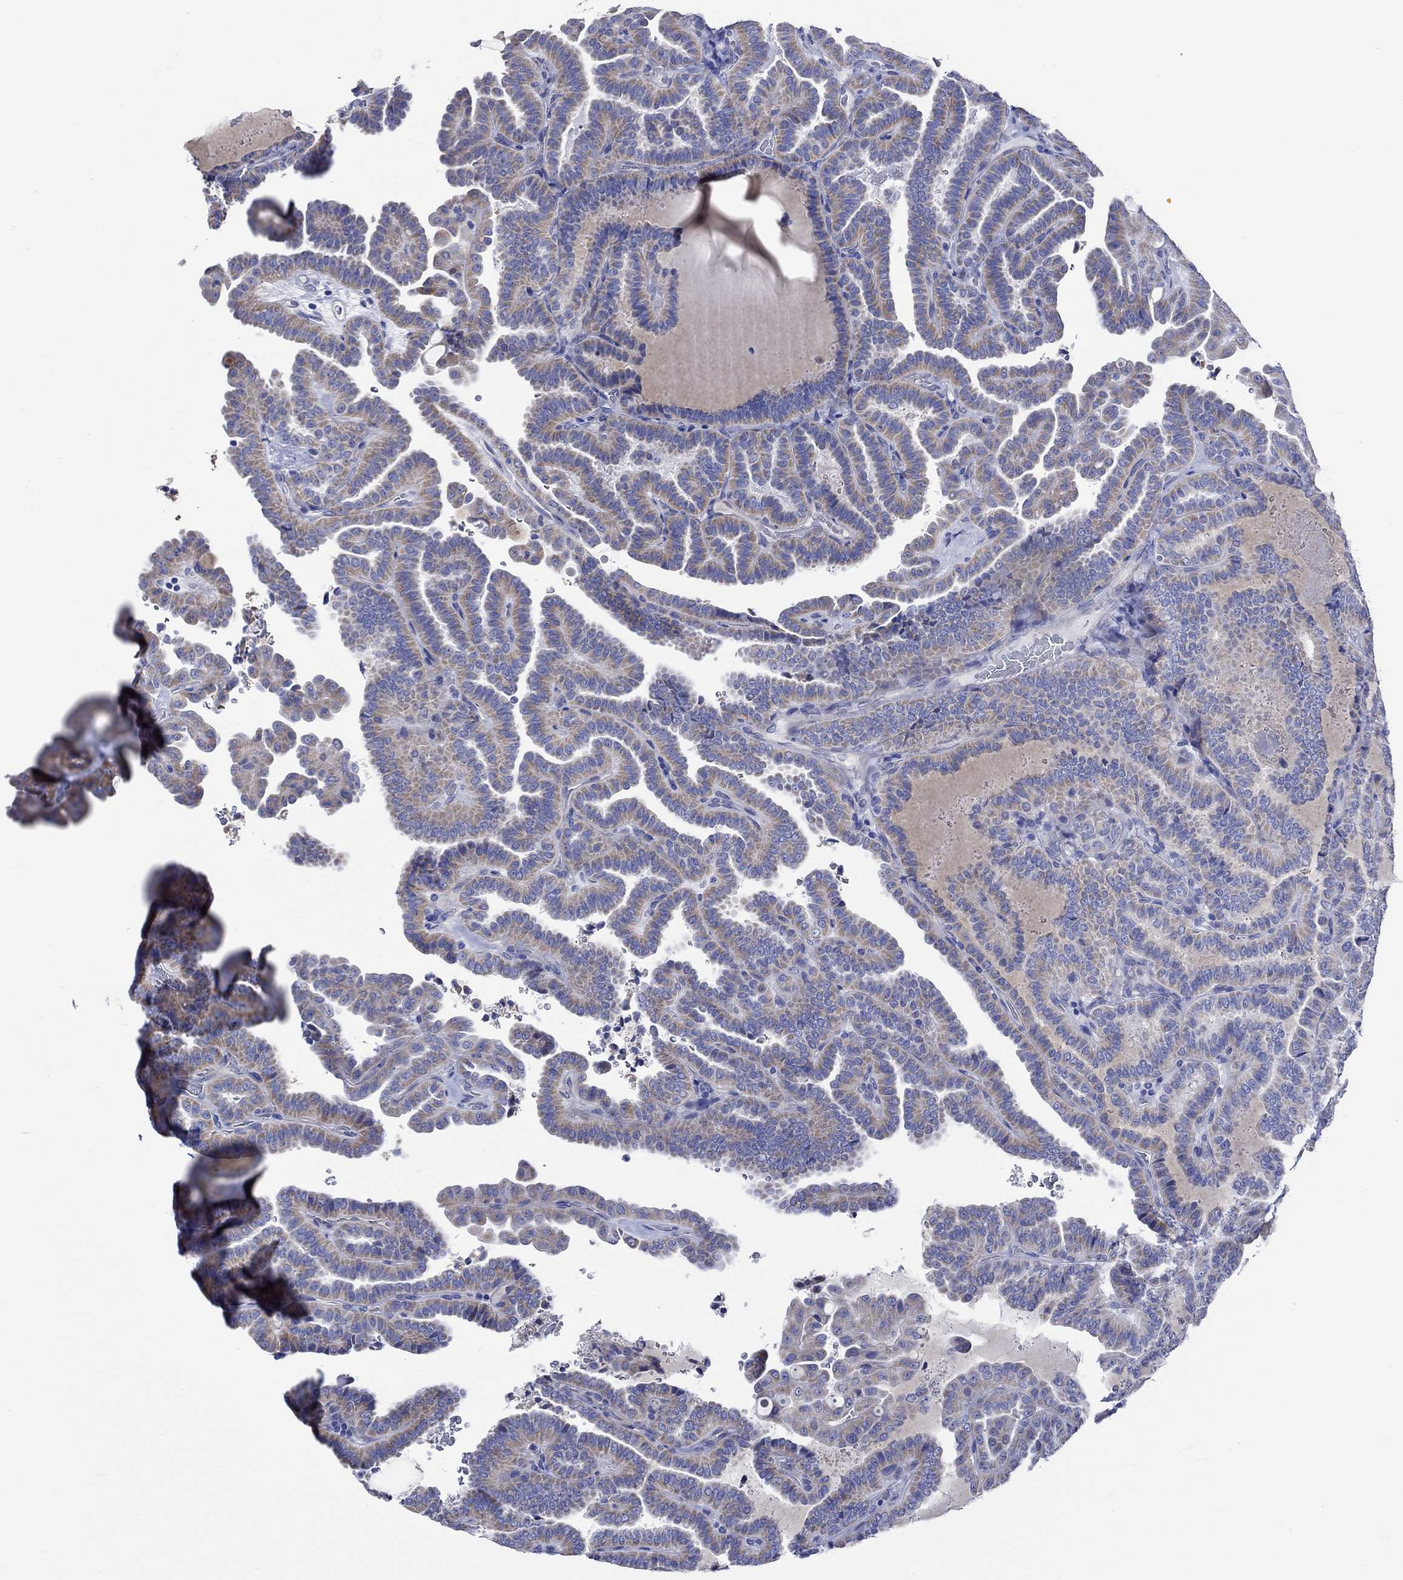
{"staining": {"intensity": "moderate", "quantity": "25%-75%", "location": "cytoplasmic/membranous"}, "tissue": "thyroid cancer", "cell_type": "Tumor cells", "image_type": "cancer", "snomed": [{"axis": "morphology", "description": "Papillary adenocarcinoma, NOS"}, {"axis": "topography", "description": "Thyroid gland"}], "caption": "Protein positivity by IHC reveals moderate cytoplasmic/membranous expression in about 25%-75% of tumor cells in papillary adenocarcinoma (thyroid).", "gene": "HARBI1", "patient": {"sex": "female", "age": 39}}